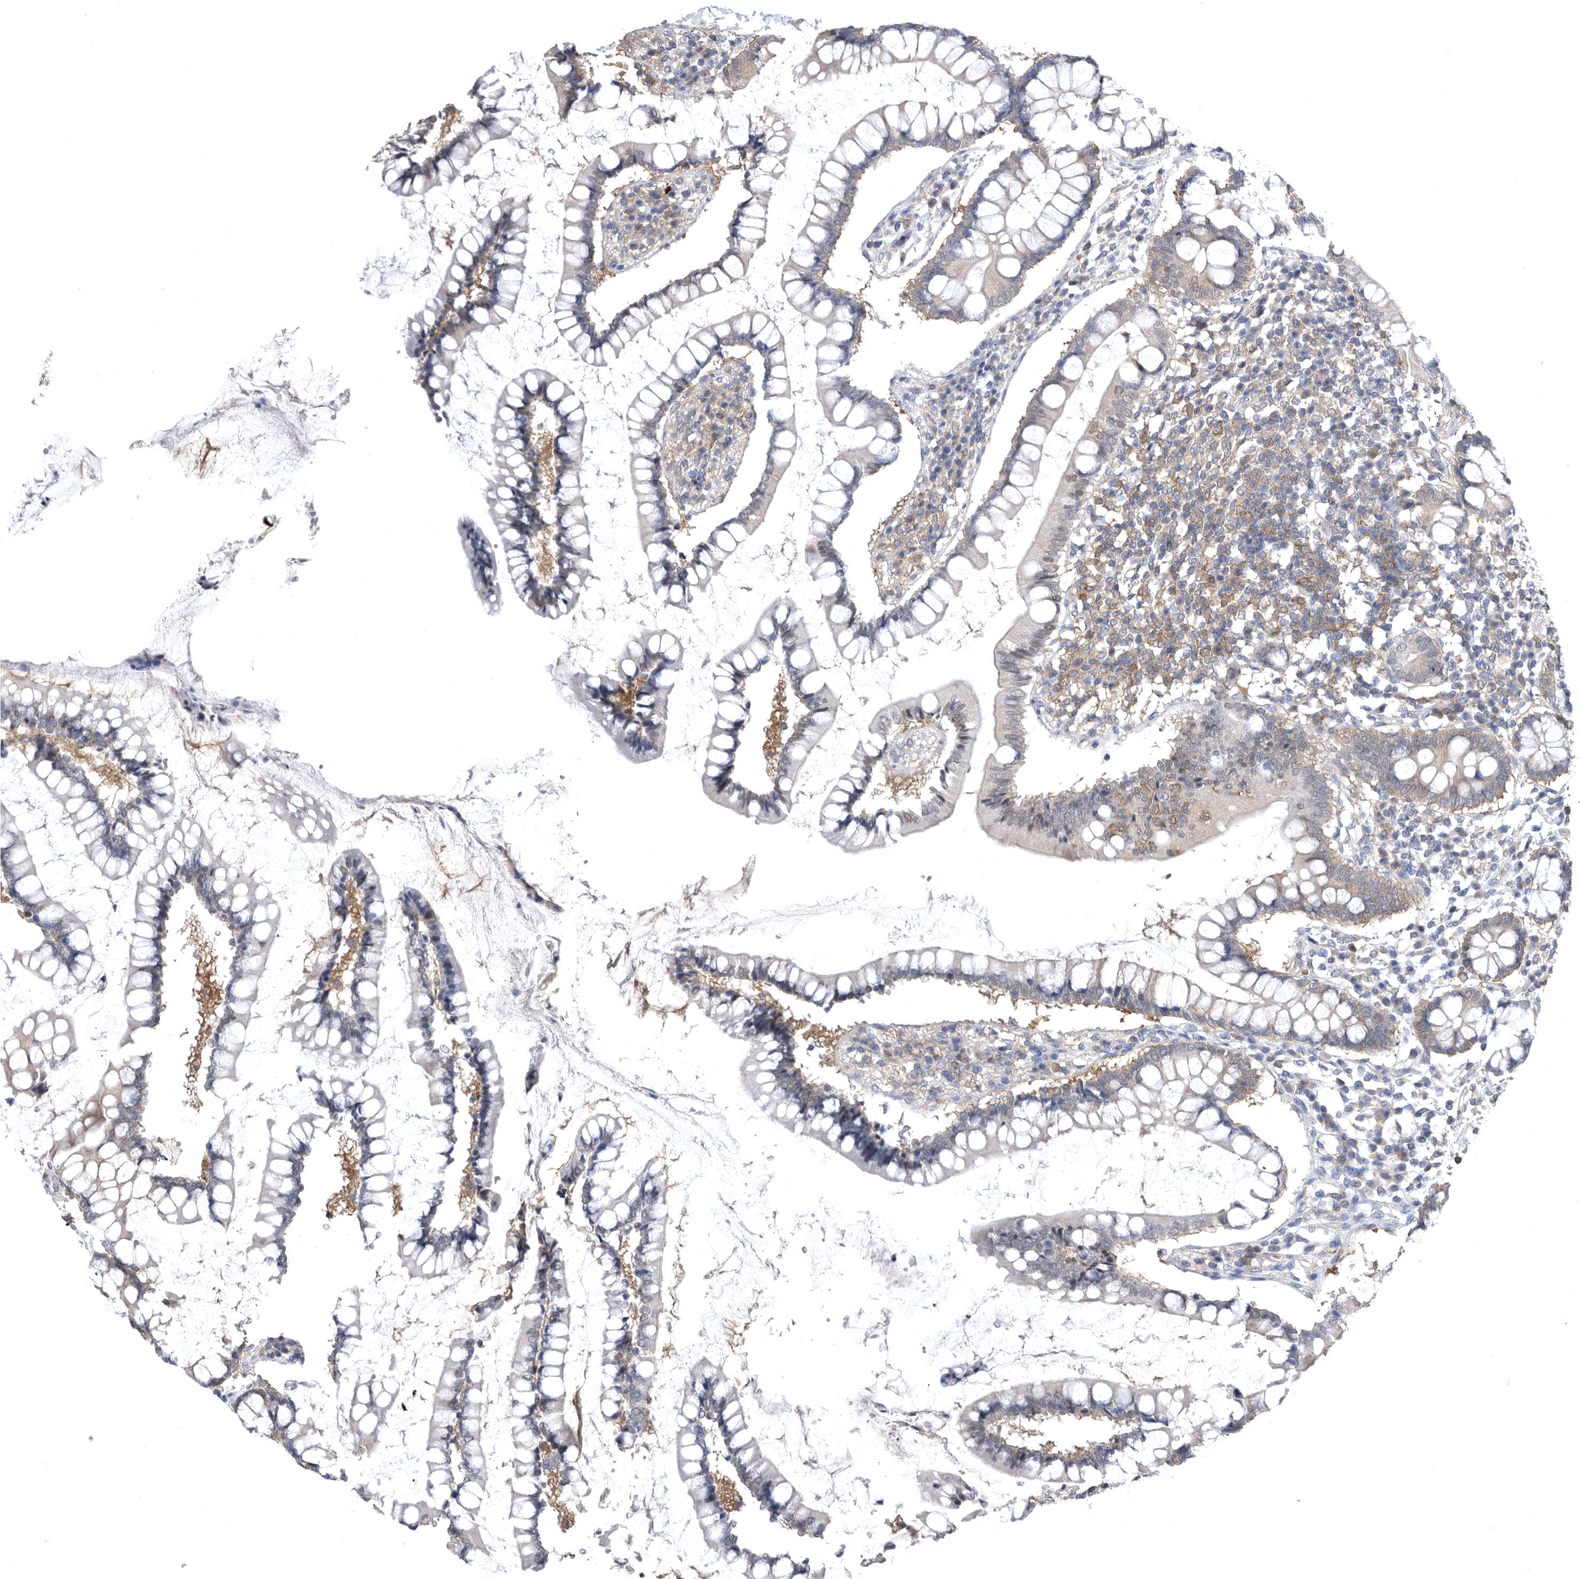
{"staining": {"intensity": "negative", "quantity": "none", "location": "none"}, "tissue": "colon", "cell_type": "Endothelial cells", "image_type": "normal", "snomed": [{"axis": "morphology", "description": "Normal tissue, NOS"}, {"axis": "topography", "description": "Colon"}], "caption": "This is a photomicrograph of immunohistochemistry staining of benign colon, which shows no expression in endothelial cells.", "gene": "CCT4", "patient": {"sex": "female", "age": 79}}